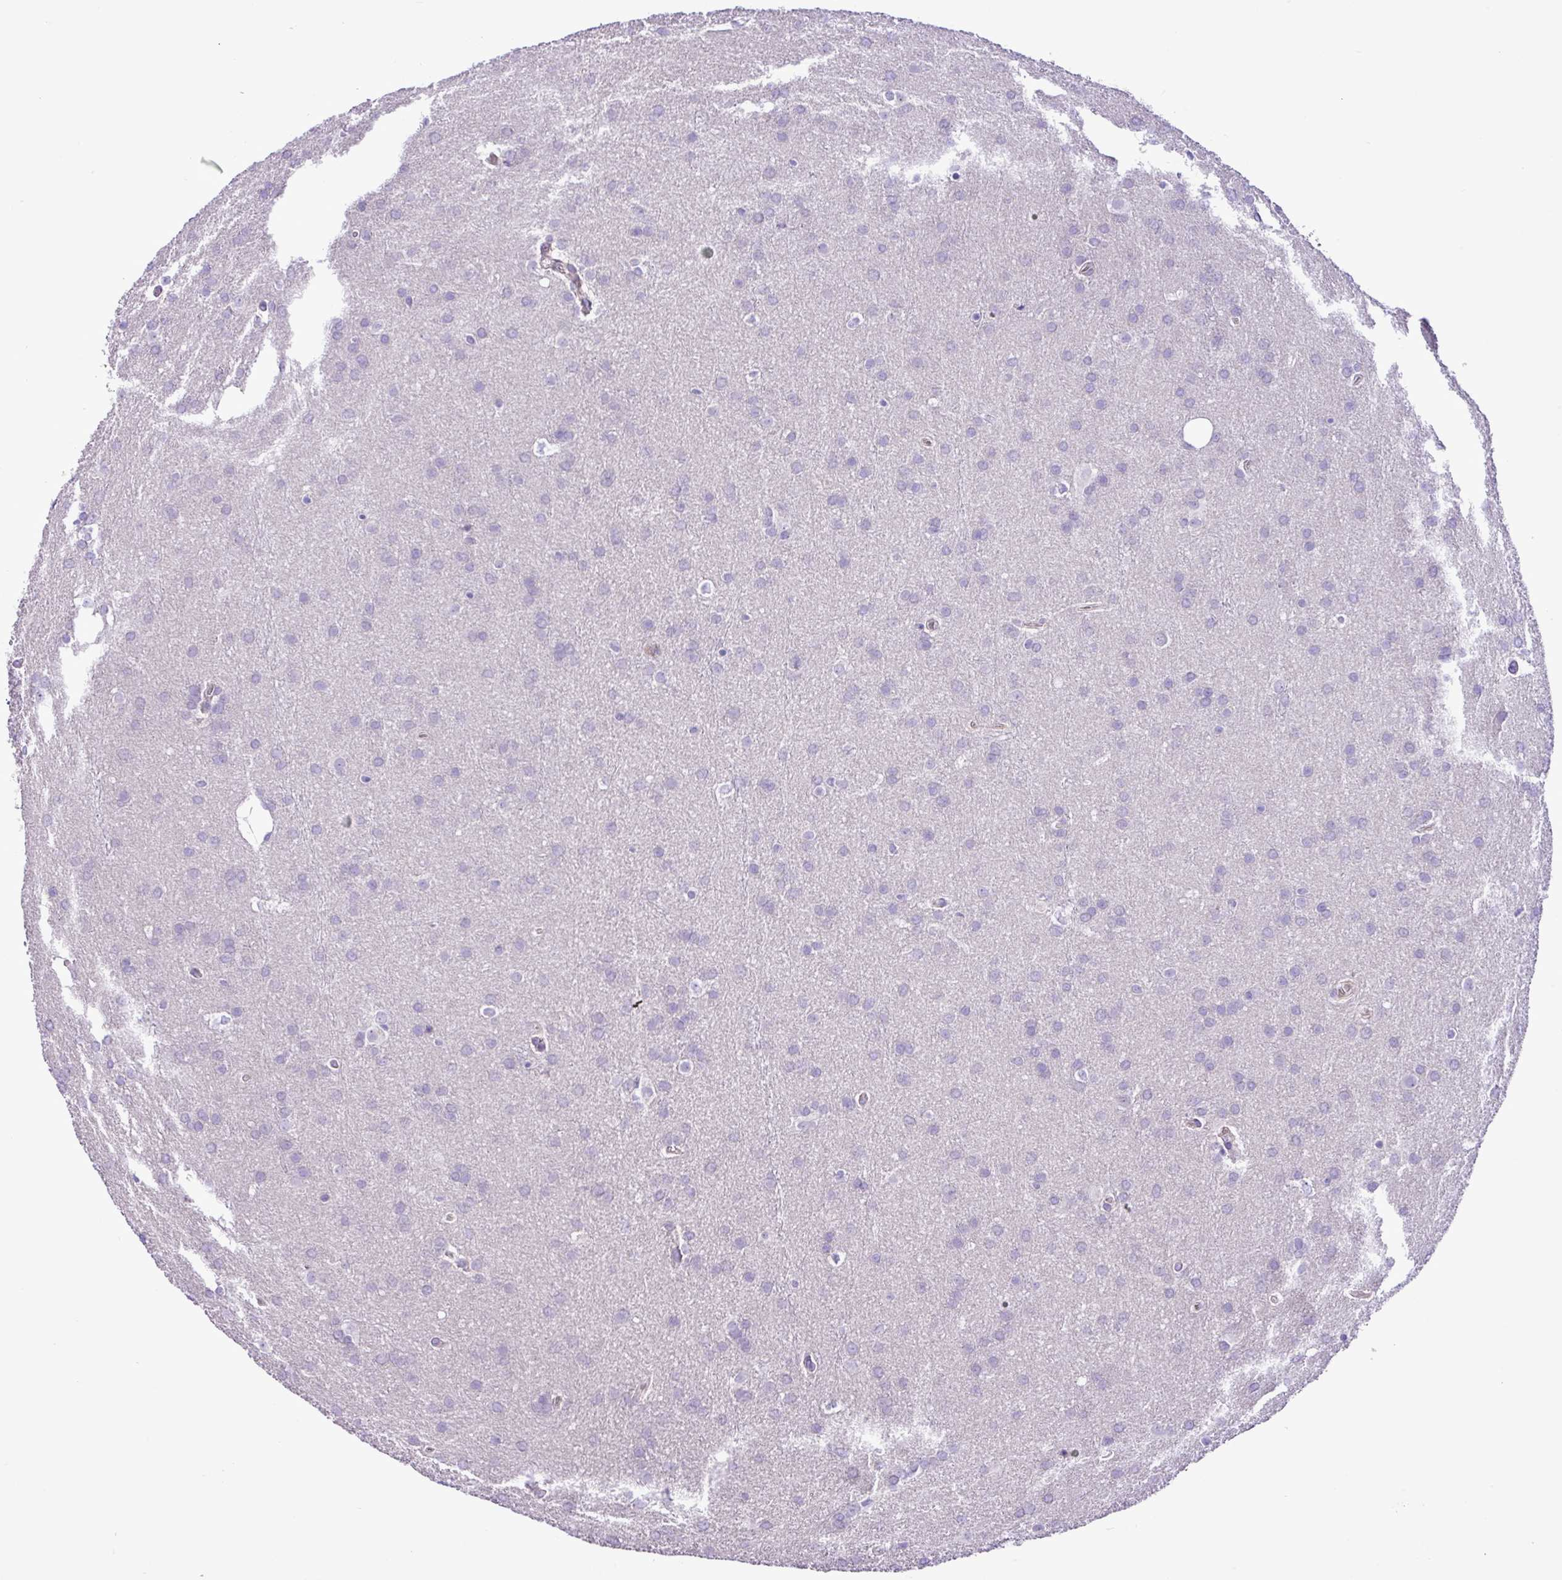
{"staining": {"intensity": "negative", "quantity": "none", "location": "none"}, "tissue": "glioma", "cell_type": "Tumor cells", "image_type": "cancer", "snomed": [{"axis": "morphology", "description": "Glioma, malignant, Low grade"}, {"axis": "topography", "description": "Brain"}], "caption": "A histopathology image of glioma stained for a protein demonstrates no brown staining in tumor cells. The staining was performed using DAB (3,3'-diaminobenzidine) to visualize the protein expression in brown, while the nuclei were stained in blue with hematoxylin (Magnification: 20x).", "gene": "C11orf91", "patient": {"sex": "female", "age": 32}}